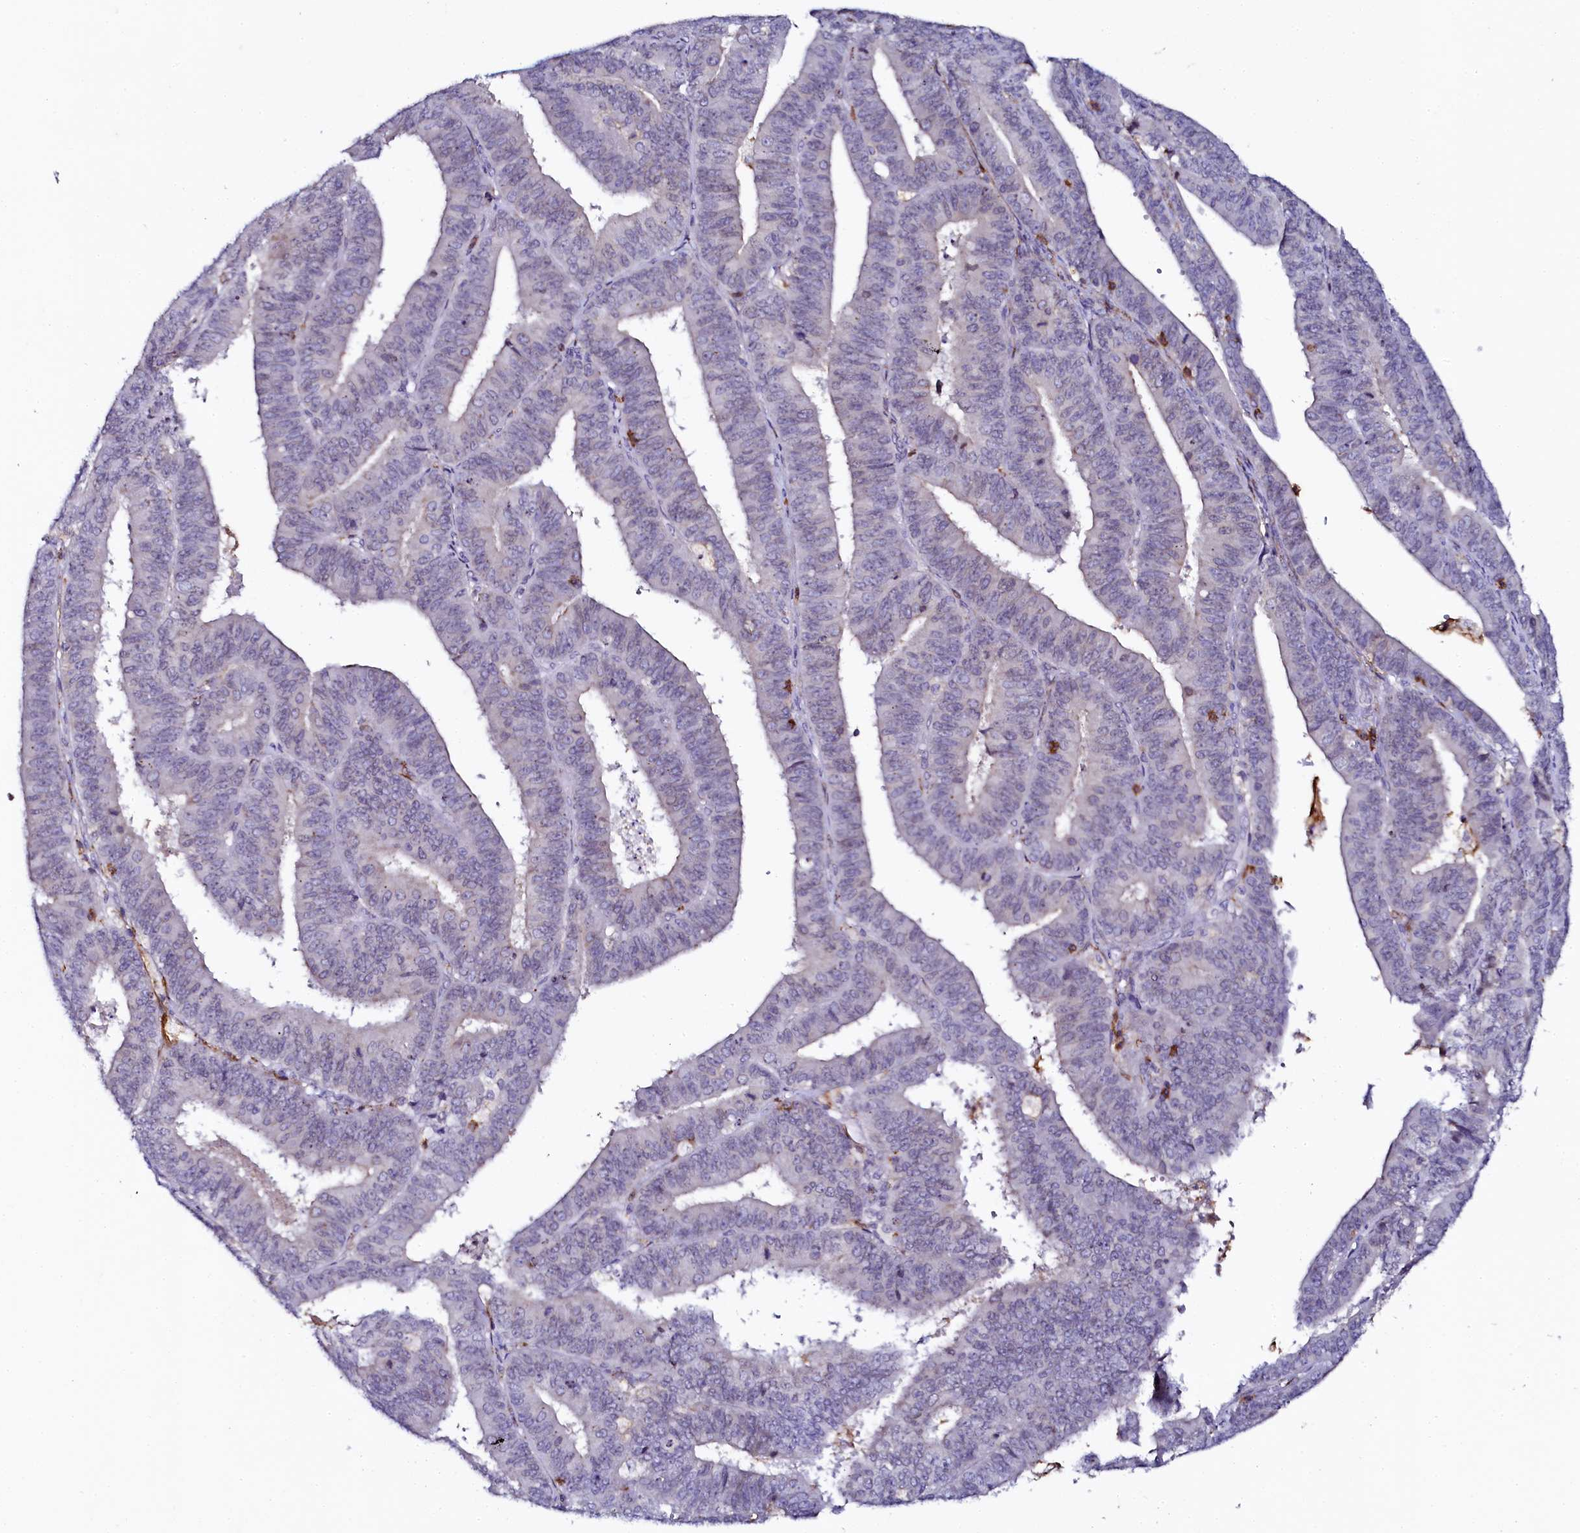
{"staining": {"intensity": "negative", "quantity": "none", "location": "none"}, "tissue": "endometrial cancer", "cell_type": "Tumor cells", "image_type": "cancer", "snomed": [{"axis": "morphology", "description": "Adenocarcinoma, NOS"}, {"axis": "topography", "description": "Endometrium"}], "caption": "This is a micrograph of immunohistochemistry staining of endometrial cancer (adenocarcinoma), which shows no positivity in tumor cells.", "gene": "AAAS", "patient": {"sex": "female", "age": 73}}